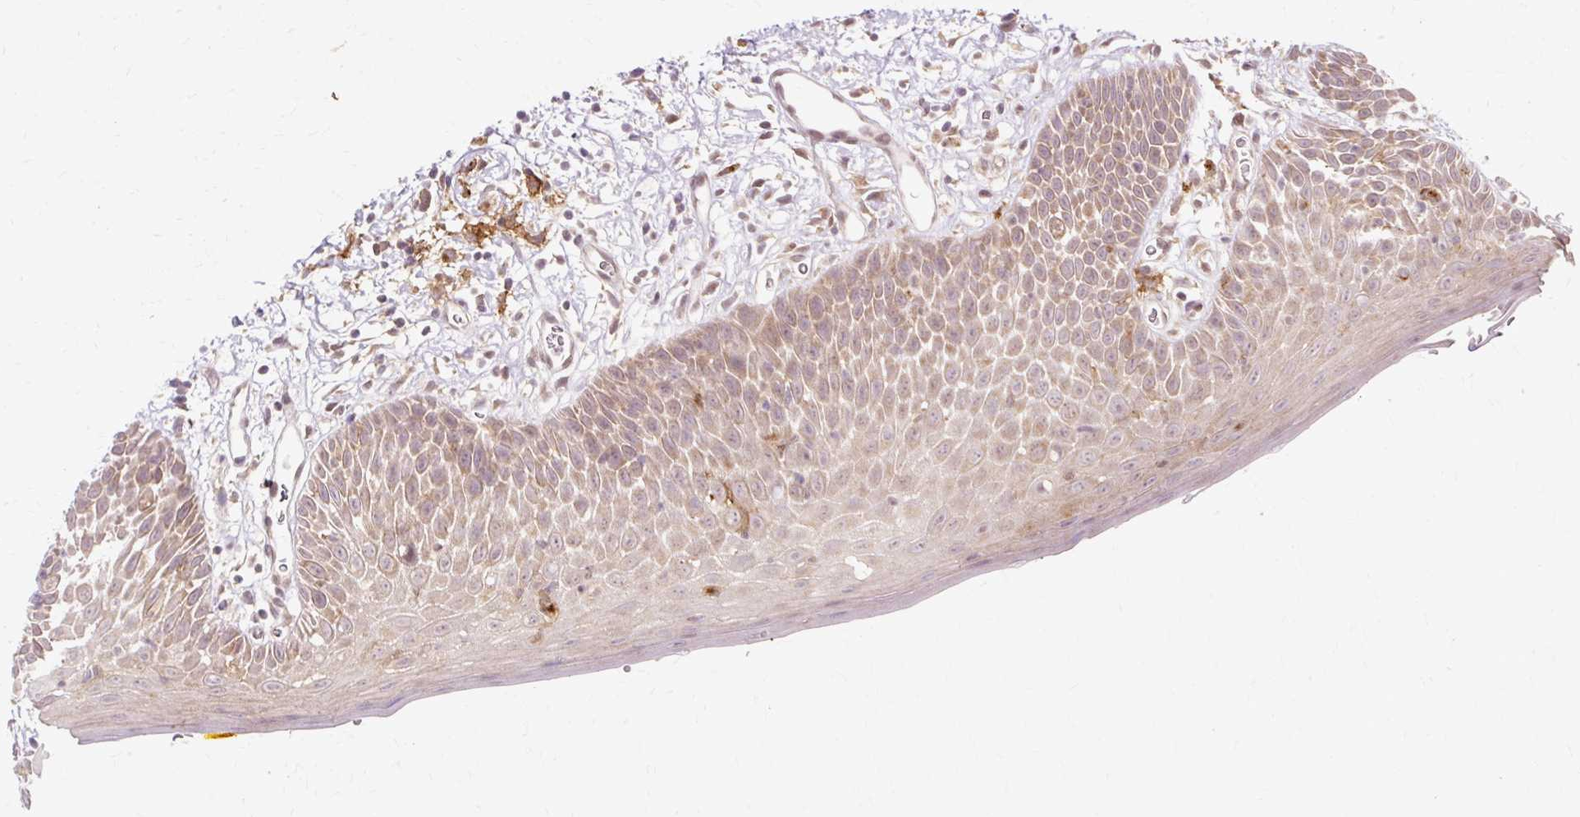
{"staining": {"intensity": "moderate", "quantity": ">75%", "location": "cytoplasmic/membranous"}, "tissue": "oral mucosa", "cell_type": "Squamous epithelial cells", "image_type": "normal", "snomed": [{"axis": "morphology", "description": "Normal tissue, NOS"}, {"axis": "morphology", "description": "Squamous cell carcinoma, NOS"}, {"axis": "topography", "description": "Oral tissue"}, {"axis": "topography", "description": "Tounge, NOS"}, {"axis": "topography", "description": "Head-Neck"}], "caption": "Protein analysis of unremarkable oral mucosa demonstrates moderate cytoplasmic/membranous expression in approximately >75% of squamous epithelial cells.", "gene": "GEMIN2", "patient": {"sex": "male", "age": 76}}